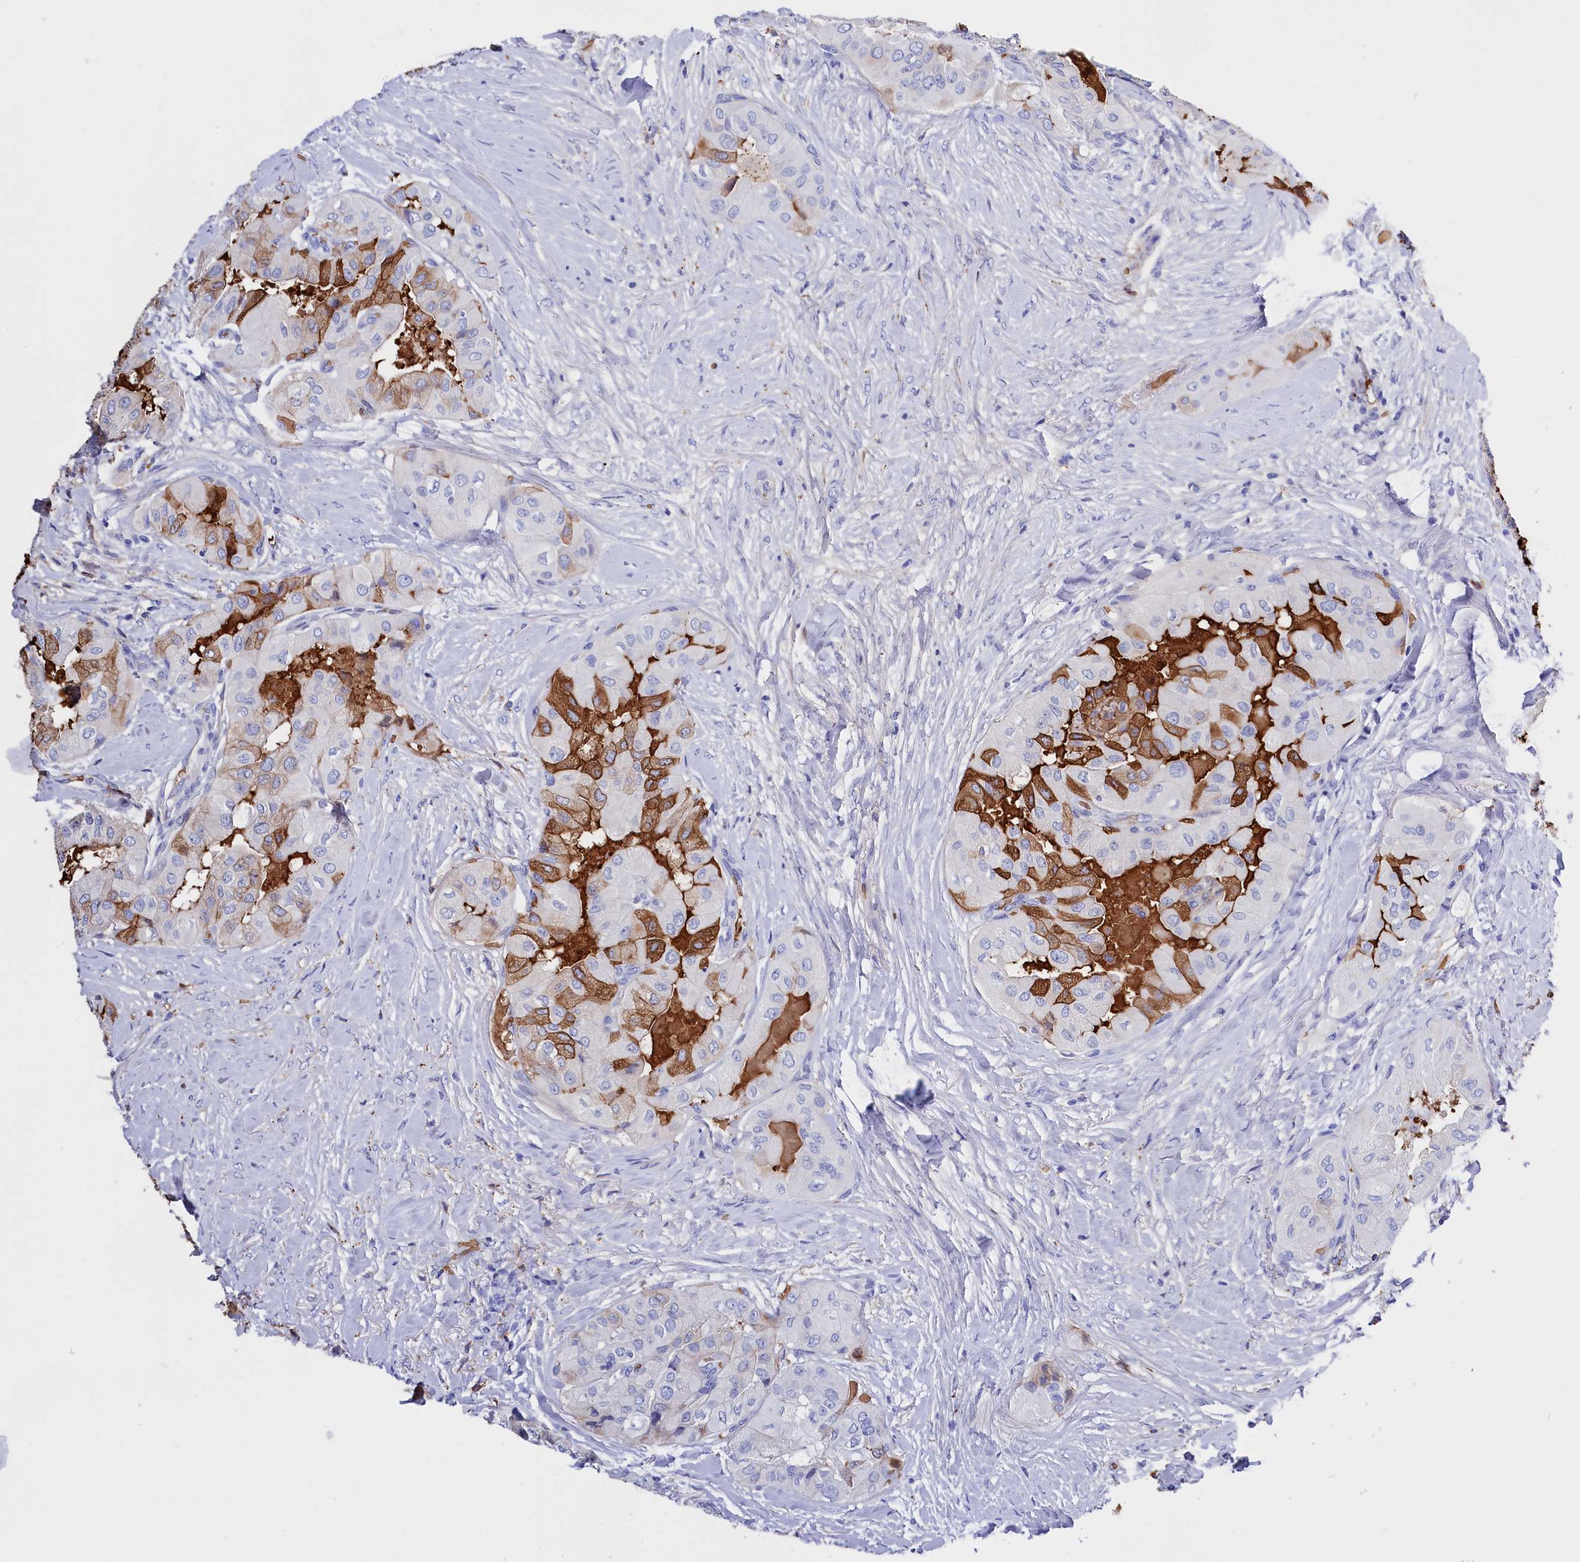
{"staining": {"intensity": "strong", "quantity": "25%-75%", "location": "cytoplasmic/membranous"}, "tissue": "thyroid cancer", "cell_type": "Tumor cells", "image_type": "cancer", "snomed": [{"axis": "morphology", "description": "Papillary adenocarcinoma, NOS"}, {"axis": "topography", "description": "Thyroid gland"}], "caption": "This is an image of immunohistochemistry staining of thyroid cancer, which shows strong staining in the cytoplasmic/membranous of tumor cells.", "gene": "RPUSD3", "patient": {"sex": "female", "age": 59}}